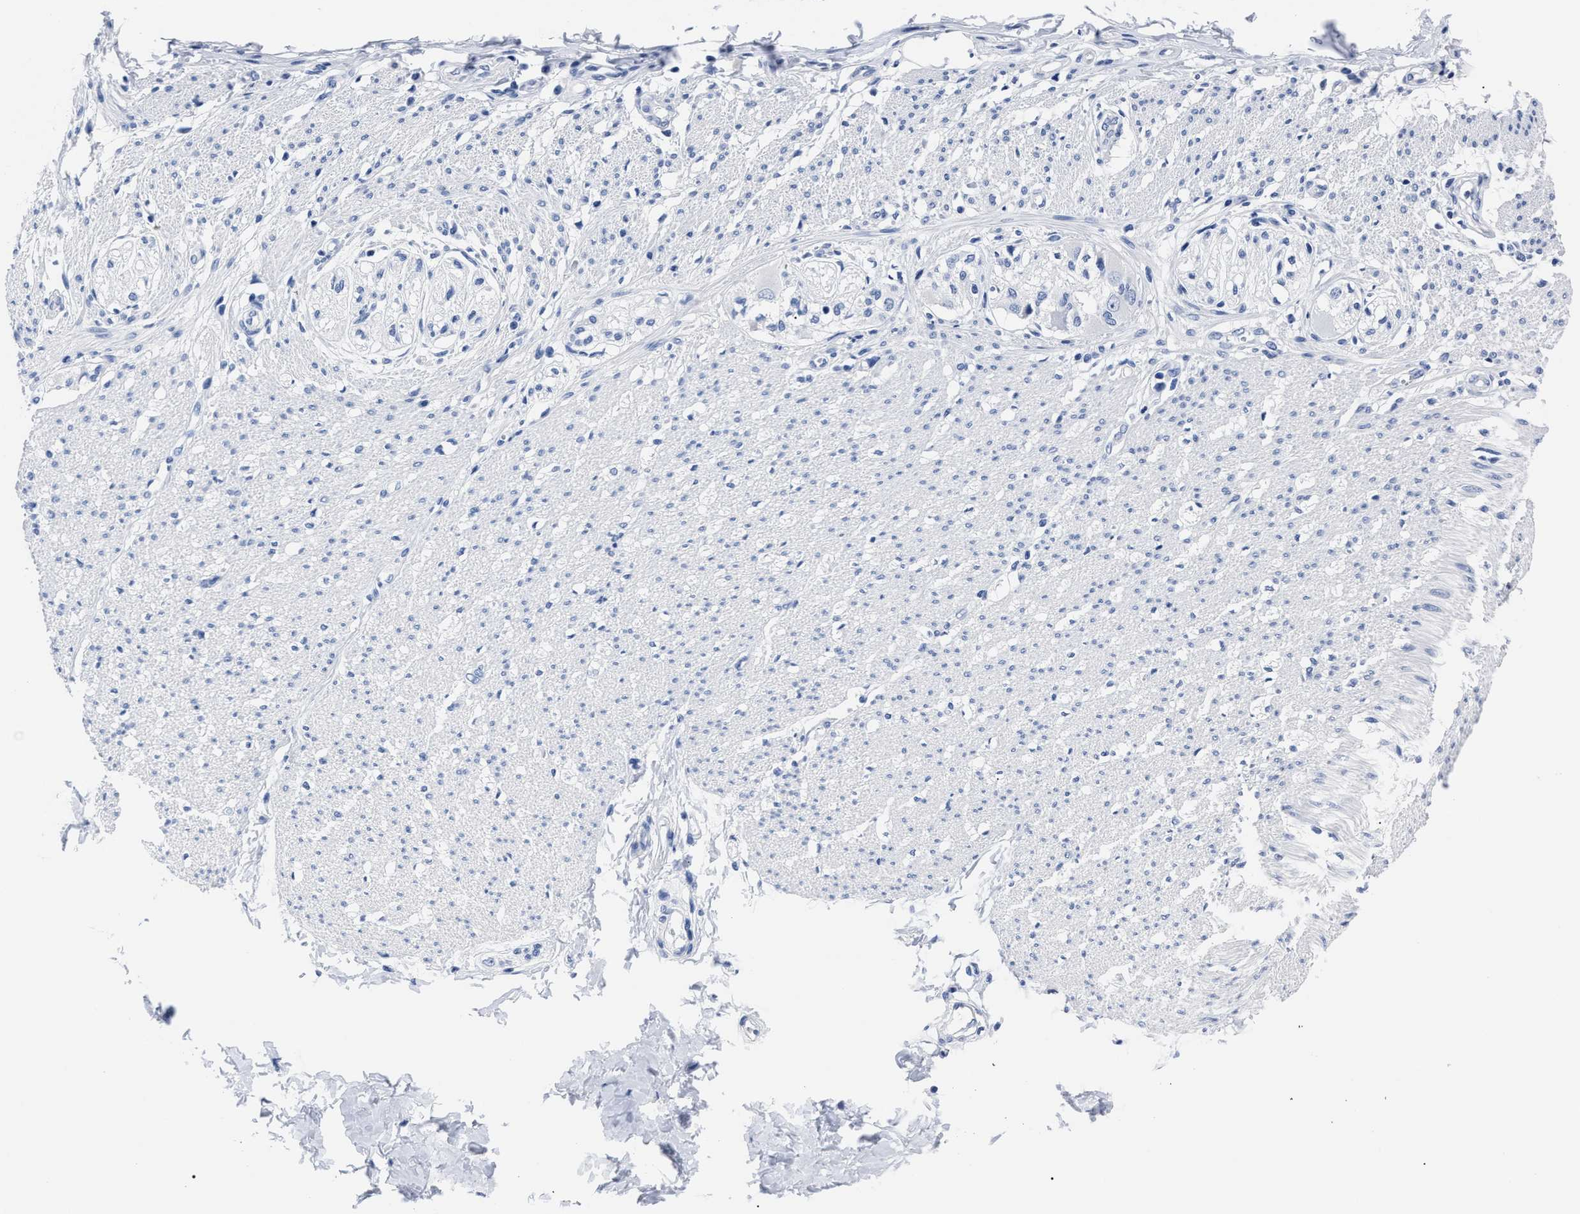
{"staining": {"intensity": "negative", "quantity": "none", "location": "none"}, "tissue": "smooth muscle", "cell_type": "Smooth muscle cells", "image_type": "normal", "snomed": [{"axis": "morphology", "description": "Normal tissue, NOS"}, {"axis": "morphology", "description": "Adenocarcinoma, NOS"}, {"axis": "topography", "description": "Colon"}, {"axis": "topography", "description": "Peripheral nerve tissue"}], "caption": "A histopathology image of smooth muscle stained for a protein reveals no brown staining in smooth muscle cells. (Brightfield microscopy of DAB immunohistochemistry (IHC) at high magnification).", "gene": "ALPG", "patient": {"sex": "male", "age": 14}}